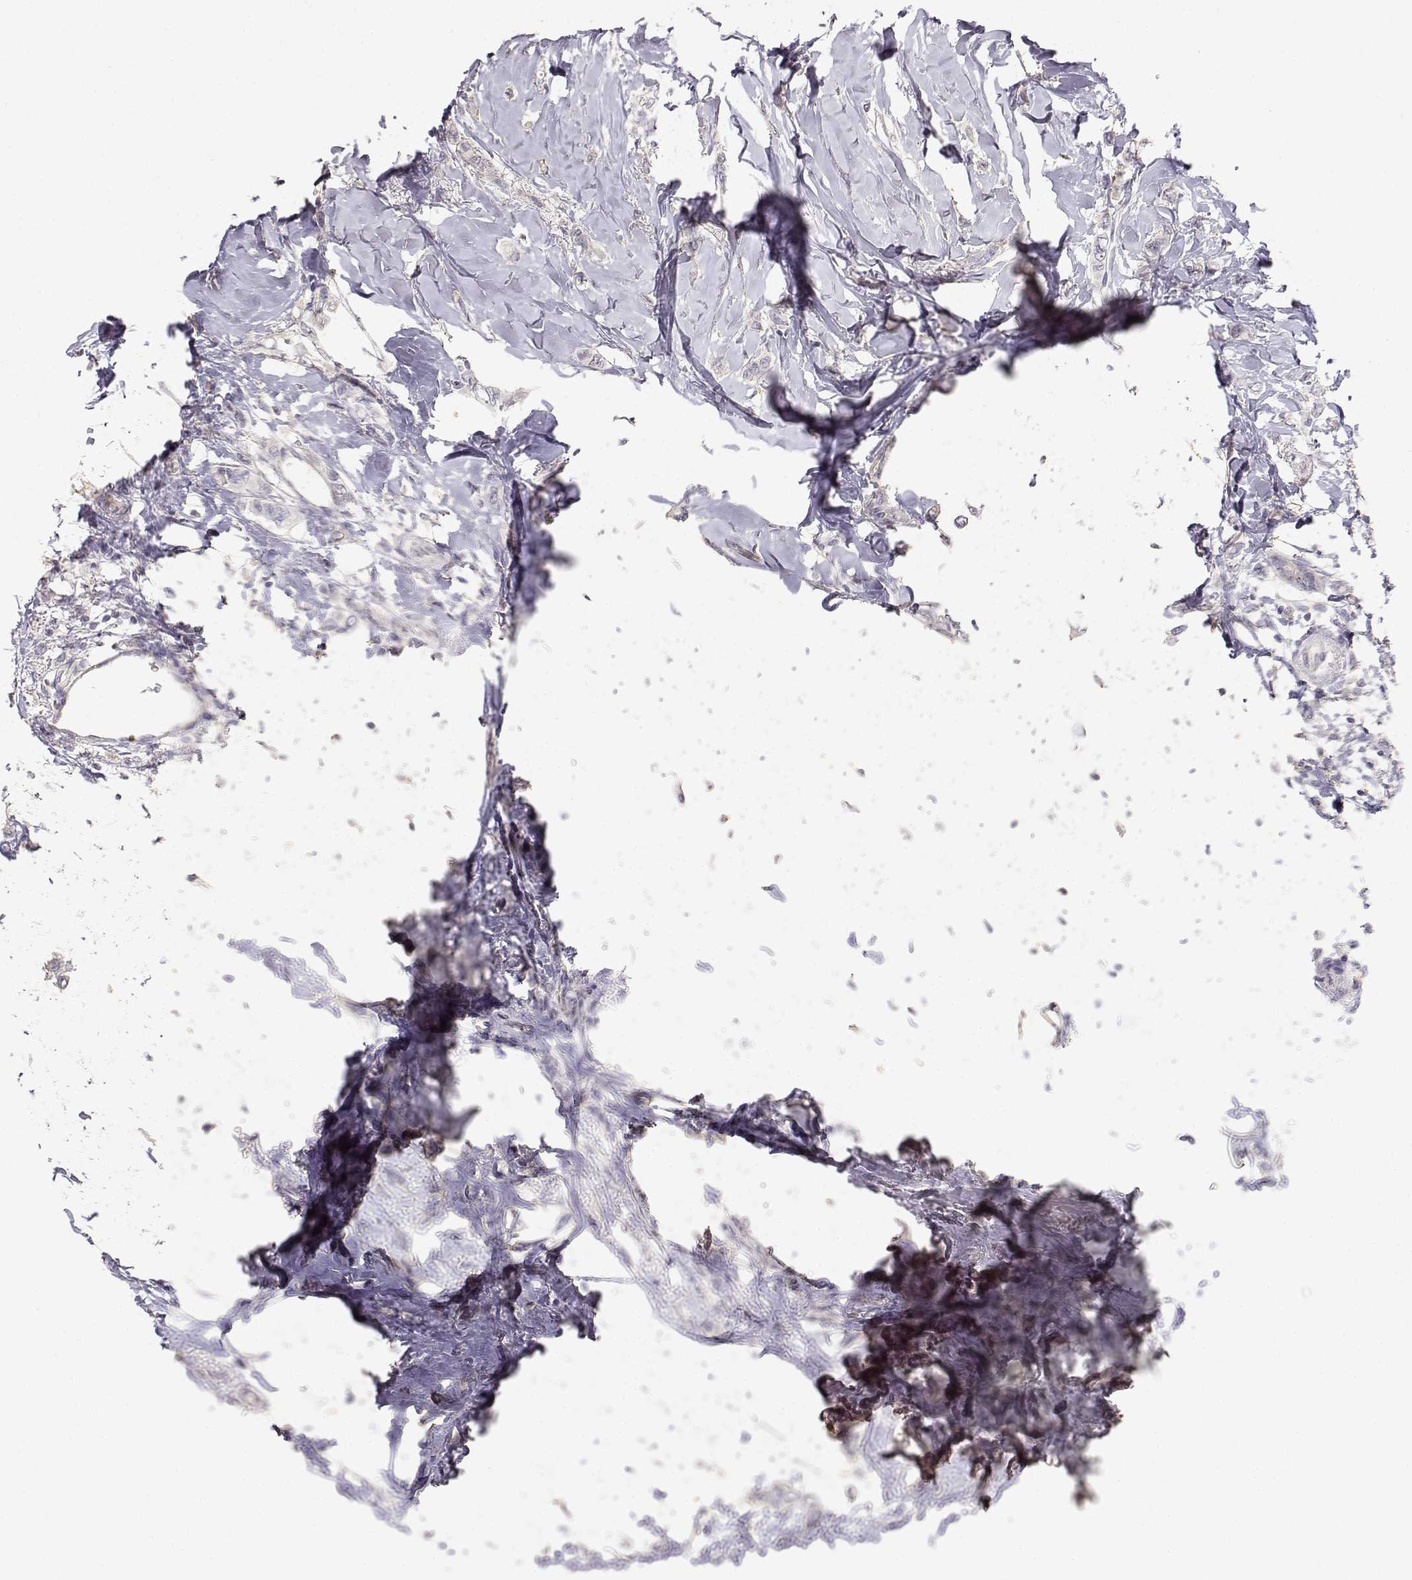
{"staining": {"intensity": "negative", "quantity": "none", "location": "none"}, "tissue": "breast cancer", "cell_type": "Tumor cells", "image_type": "cancer", "snomed": [{"axis": "morphology", "description": "Lobular carcinoma"}, {"axis": "topography", "description": "Breast"}], "caption": "There is no significant positivity in tumor cells of breast cancer.", "gene": "TNFRSF10C", "patient": {"sex": "female", "age": 66}}